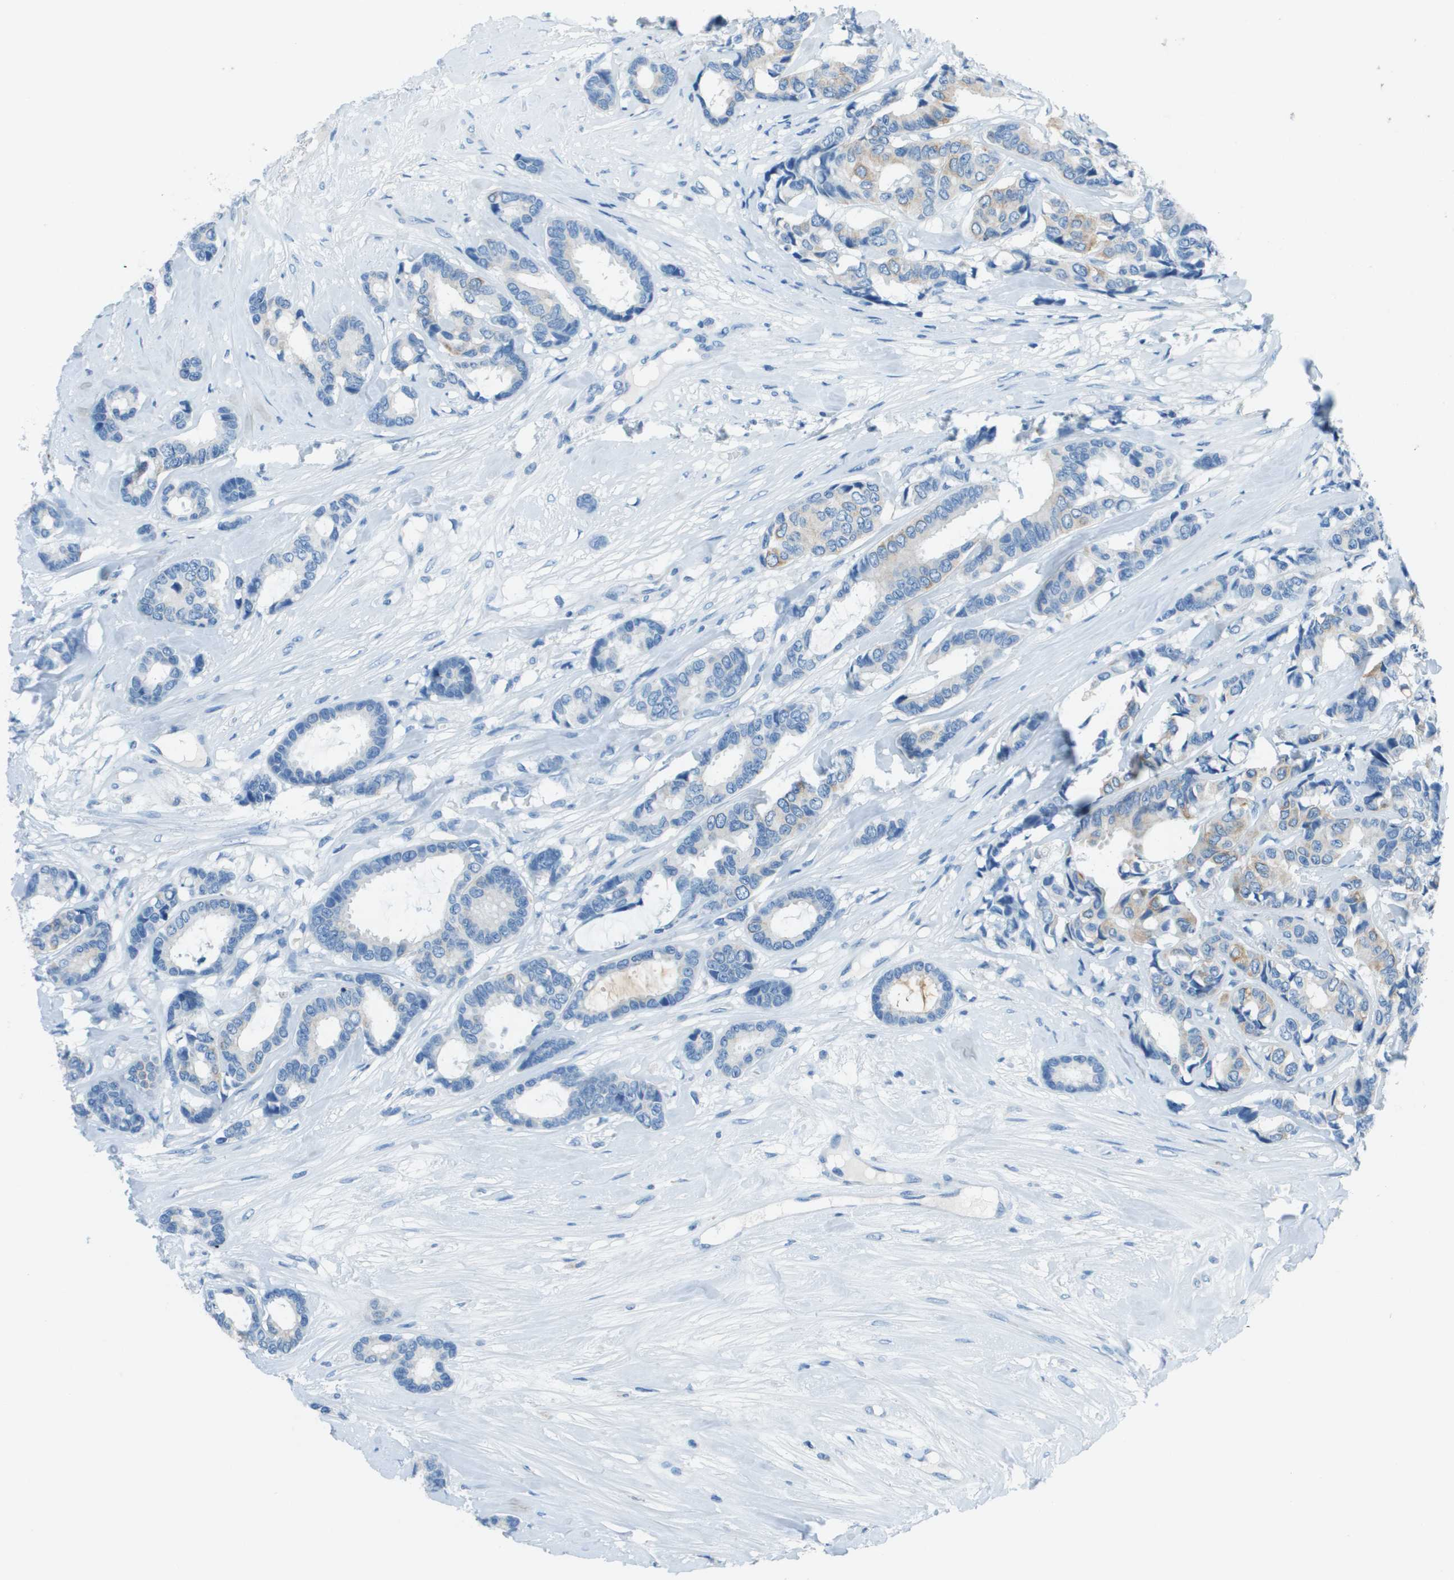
{"staining": {"intensity": "weak", "quantity": "<25%", "location": "cytoplasmic/membranous"}, "tissue": "breast cancer", "cell_type": "Tumor cells", "image_type": "cancer", "snomed": [{"axis": "morphology", "description": "Duct carcinoma"}, {"axis": "topography", "description": "Breast"}], "caption": "Tumor cells show no significant protein positivity in intraductal carcinoma (breast).", "gene": "SLC16A10", "patient": {"sex": "female", "age": 87}}